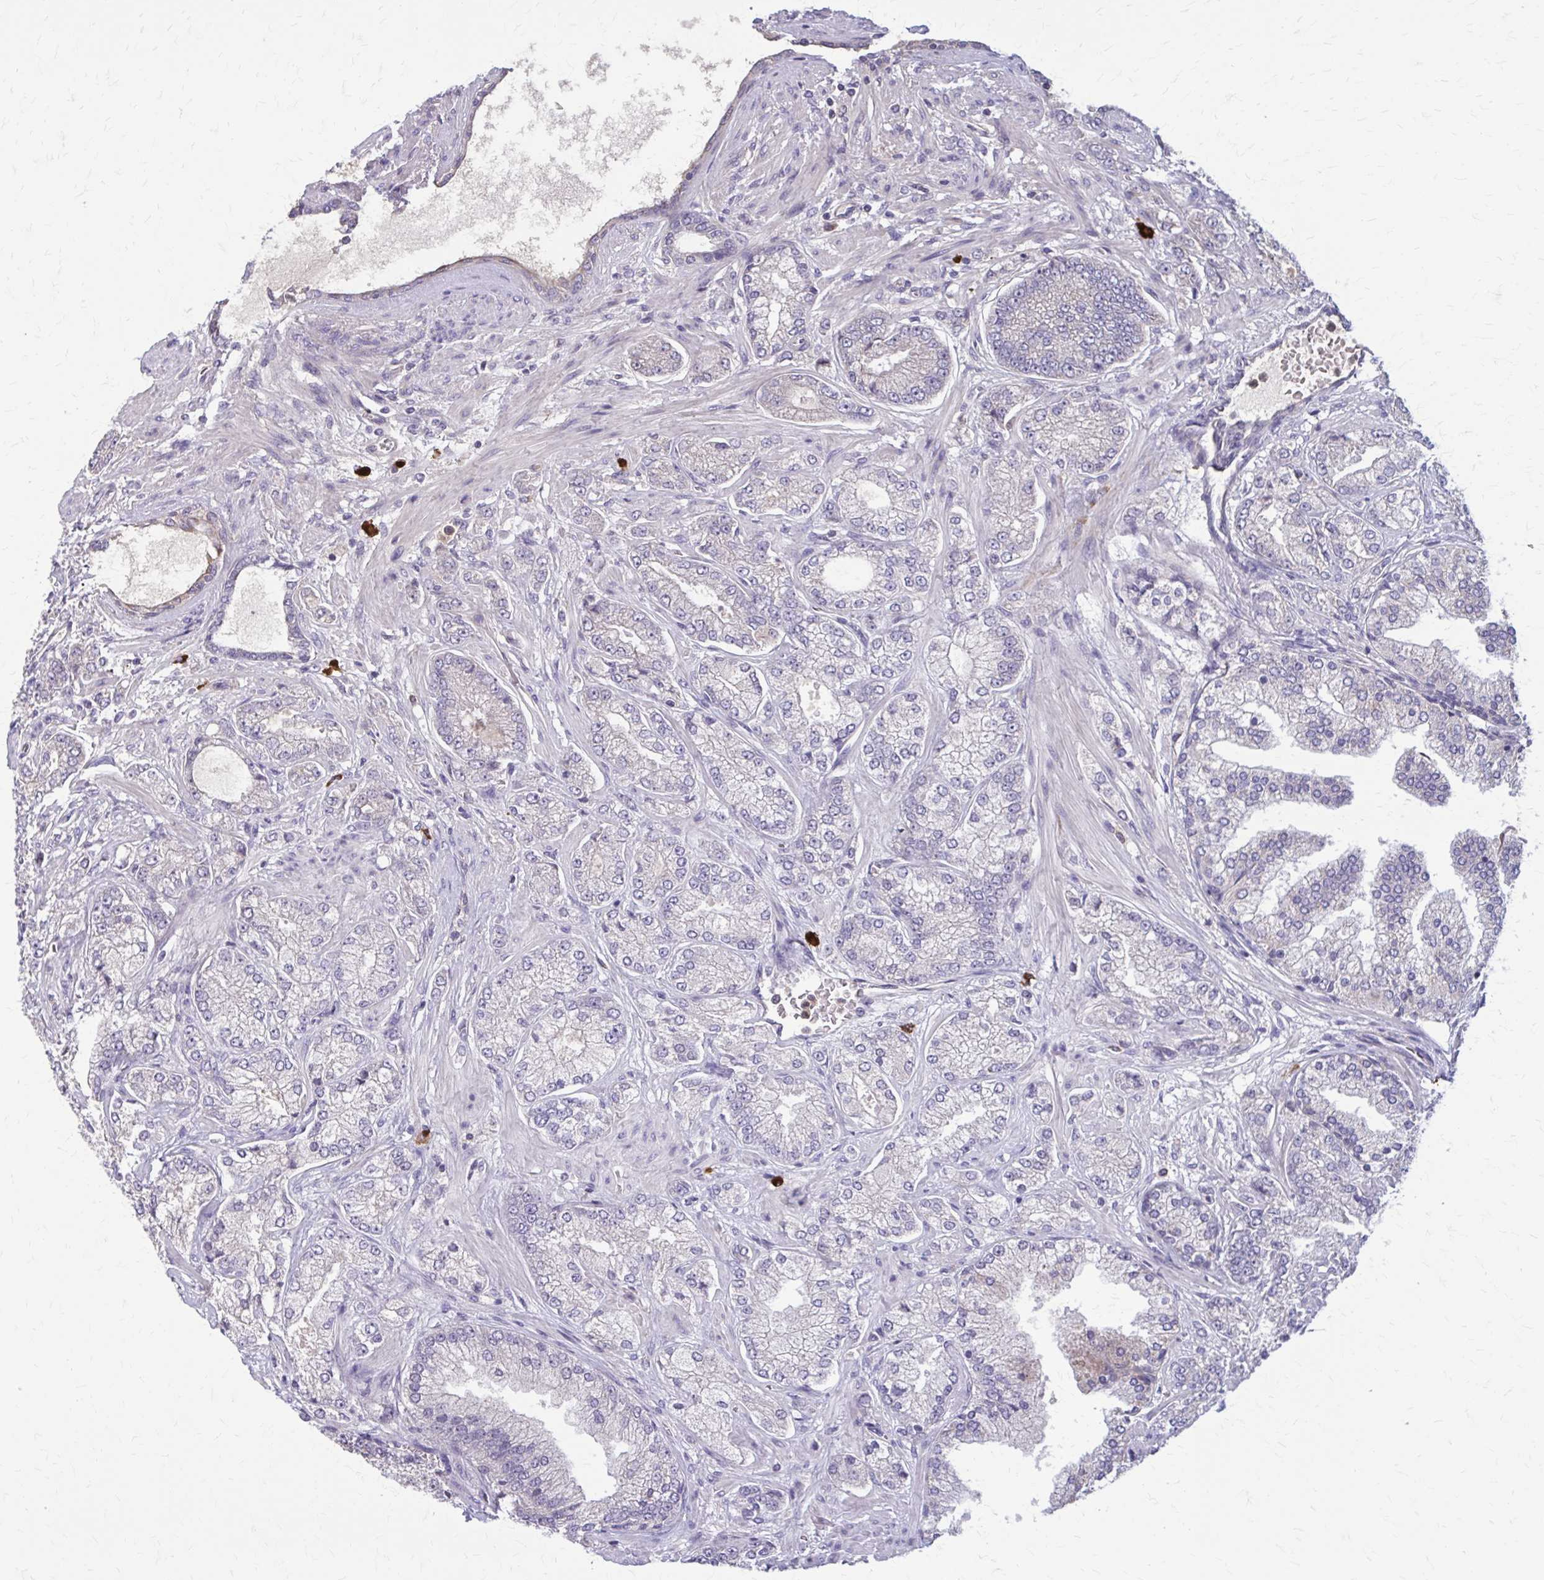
{"staining": {"intensity": "negative", "quantity": "none", "location": "none"}, "tissue": "prostate cancer", "cell_type": "Tumor cells", "image_type": "cancer", "snomed": [{"axis": "morphology", "description": "Normal tissue, NOS"}, {"axis": "morphology", "description": "Adenocarcinoma, High grade"}, {"axis": "topography", "description": "Prostate"}, {"axis": "topography", "description": "Peripheral nerve tissue"}], "caption": "DAB (3,3'-diaminobenzidine) immunohistochemical staining of human prostate cancer shows no significant expression in tumor cells.", "gene": "NRBF2", "patient": {"sex": "male", "age": 68}}